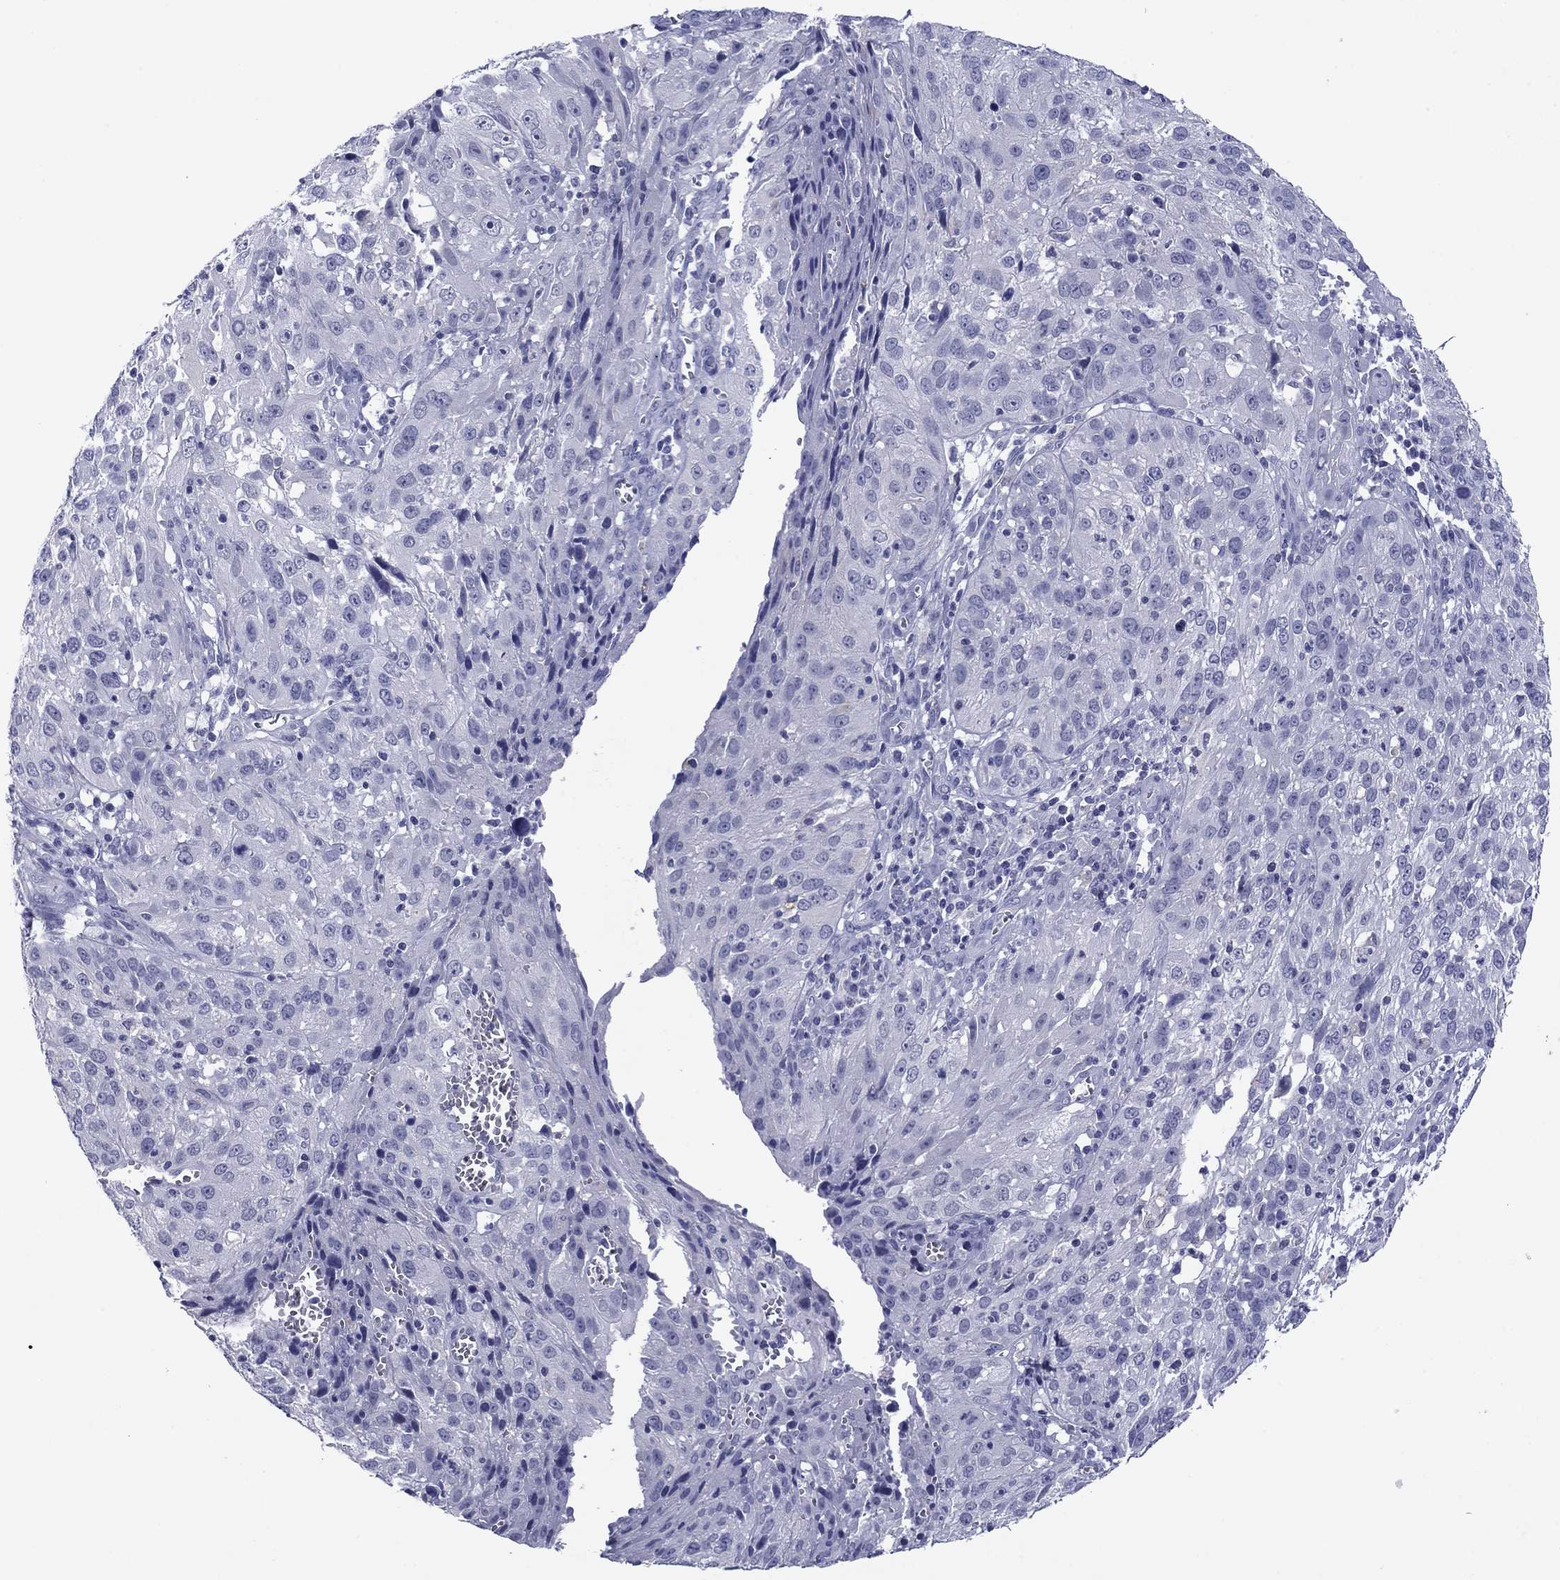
{"staining": {"intensity": "negative", "quantity": "none", "location": "none"}, "tissue": "cervical cancer", "cell_type": "Tumor cells", "image_type": "cancer", "snomed": [{"axis": "morphology", "description": "Squamous cell carcinoma, NOS"}, {"axis": "topography", "description": "Cervix"}], "caption": "Immunohistochemical staining of cervical cancer reveals no significant positivity in tumor cells.", "gene": "TCFL5", "patient": {"sex": "female", "age": 32}}